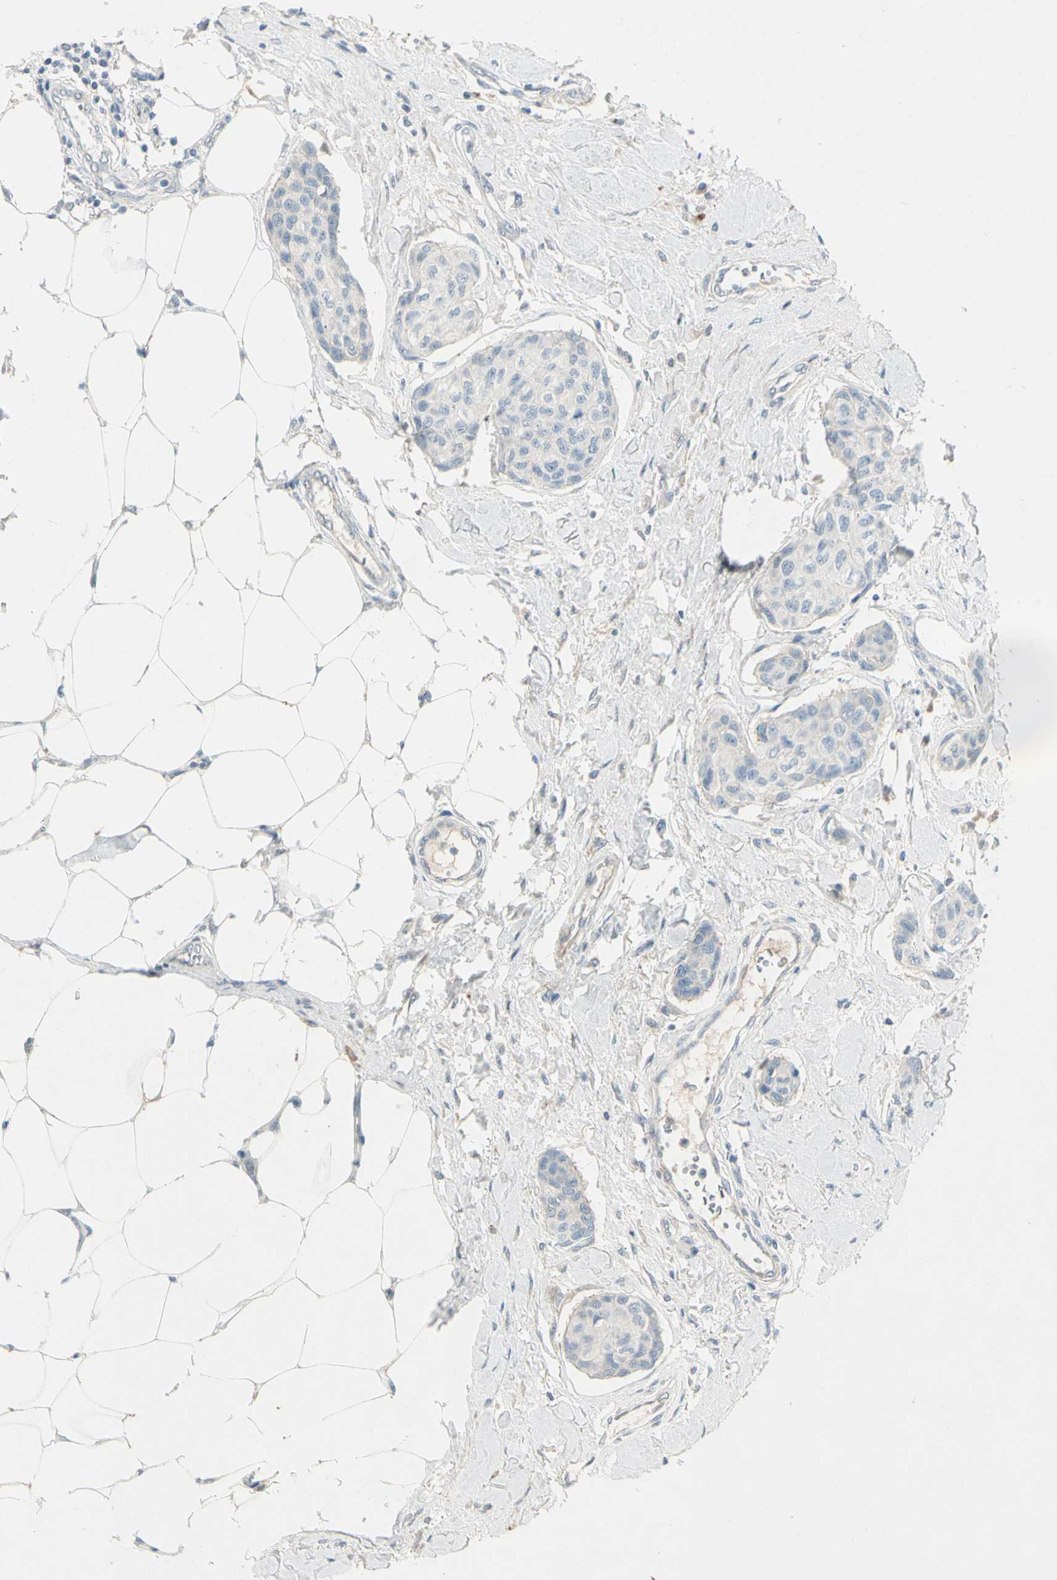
{"staining": {"intensity": "negative", "quantity": "none", "location": "none"}, "tissue": "breast cancer", "cell_type": "Tumor cells", "image_type": "cancer", "snomed": [{"axis": "morphology", "description": "Duct carcinoma"}, {"axis": "topography", "description": "Breast"}], "caption": "Immunohistochemical staining of breast cancer exhibits no significant expression in tumor cells.", "gene": "SERPIND1", "patient": {"sex": "female", "age": 80}}